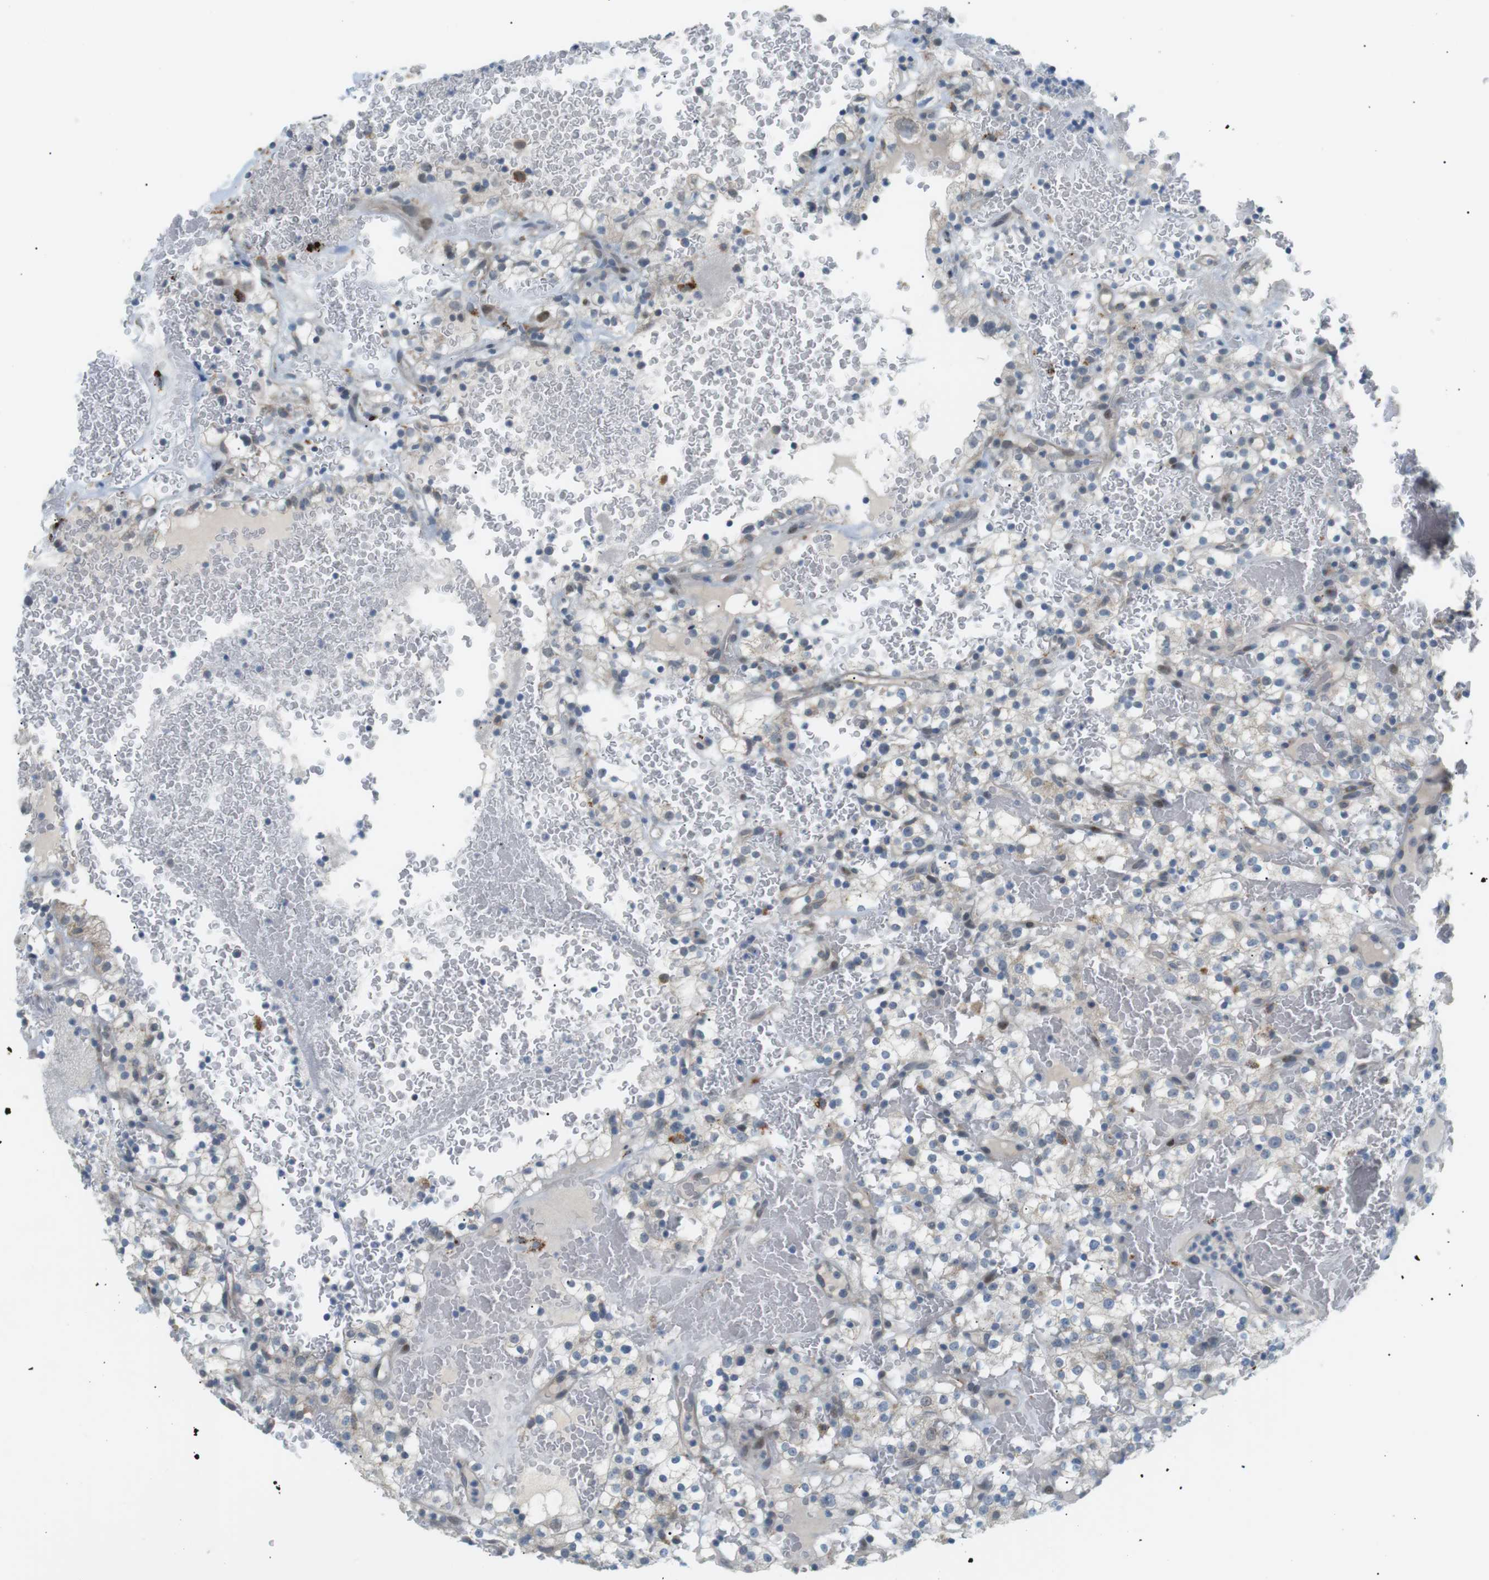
{"staining": {"intensity": "negative", "quantity": "none", "location": "none"}, "tissue": "renal cancer", "cell_type": "Tumor cells", "image_type": "cancer", "snomed": [{"axis": "morphology", "description": "Normal tissue, NOS"}, {"axis": "morphology", "description": "Adenocarcinoma, NOS"}, {"axis": "topography", "description": "Kidney"}], "caption": "Immunohistochemistry (IHC) histopathology image of neoplastic tissue: human renal adenocarcinoma stained with DAB displays no significant protein staining in tumor cells. (DAB IHC with hematoxylin counter stain).", "gene": "B4GALNT2", "patient": {"sex": "female", "age": 72}}